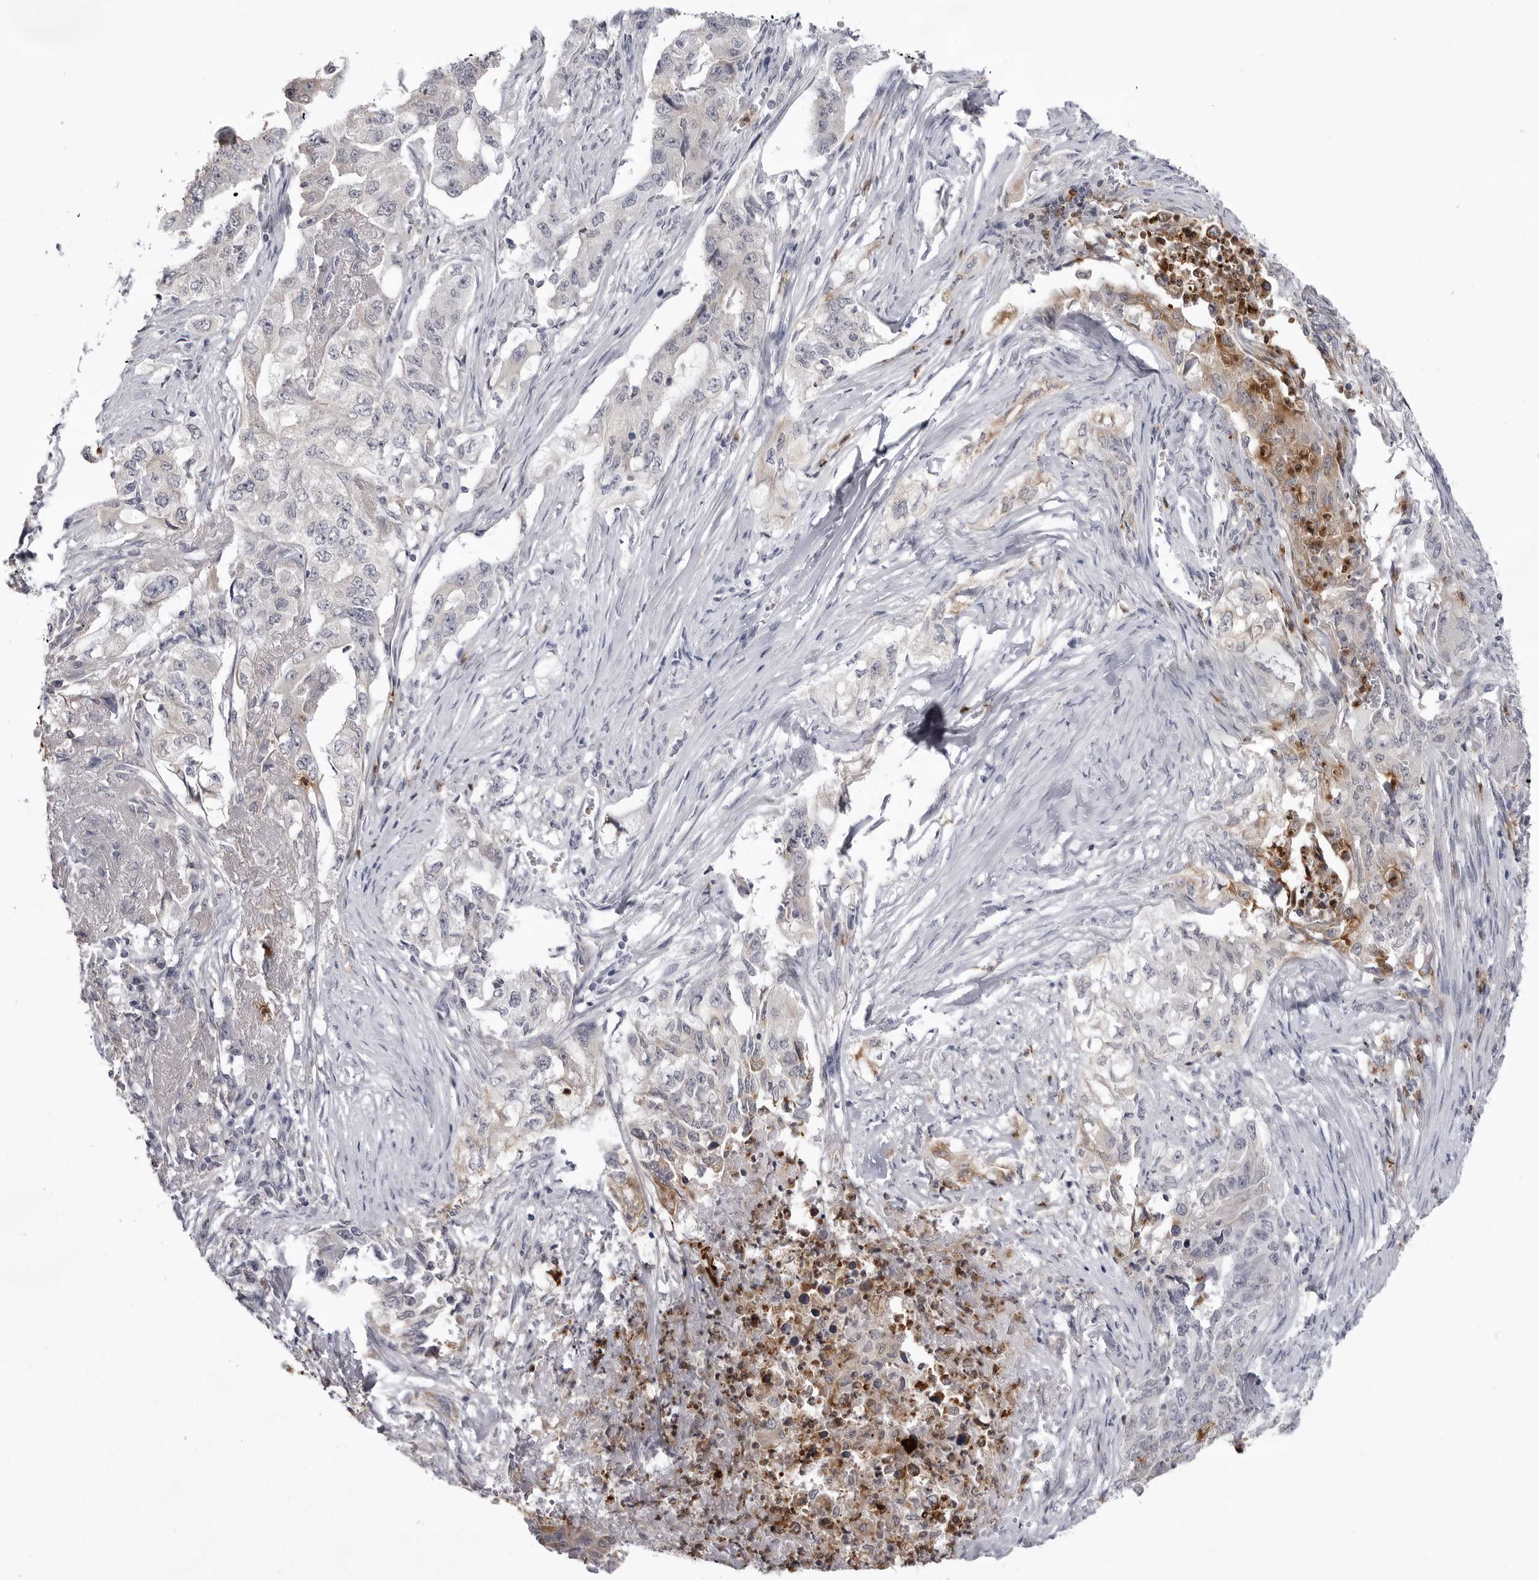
{"staining": {"intensity": "negative", "quantity": "none", "location": "none"}, "tissue": "lung cancer", "cell_type": "Tumor cells", "image_type": "cancer", "snomed": [{"axis": "morphology", "description": "Adenocarcinoma, NOS"}, {"axis": "topography", "description": "Lung"}], "caption": "IHC image of human lung adenocarcinoma stained for a protein (brown), which reveals no positivity in tumor cells.", "gene": "STAP2", "patient": {"sex": "female", "age": 51}}